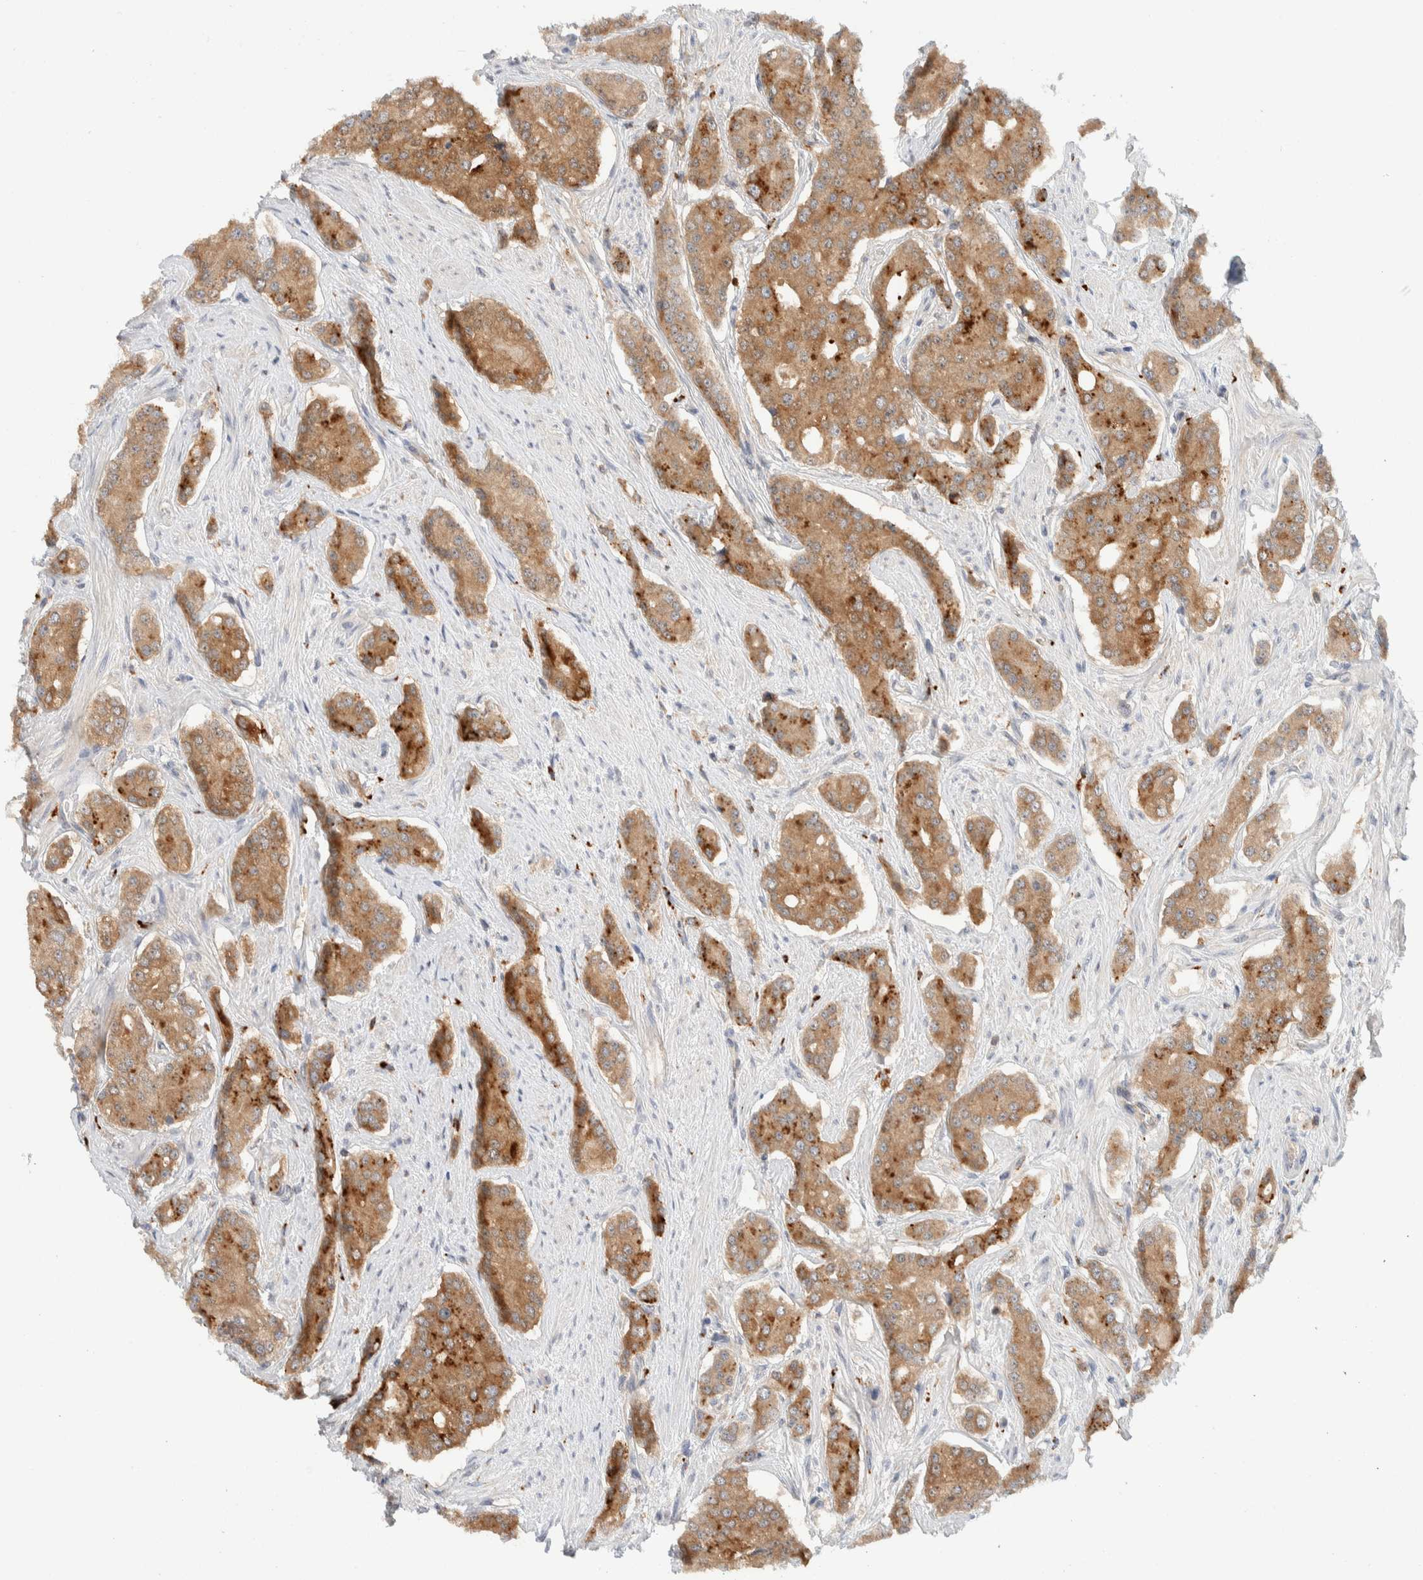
{"staining": {"intensity": "strong", "quantity": ">75%", "location": "cytoplasmic/membranous"}, "tissue": "prostate cancer", "cell_type": "Tumor cells", "image_type": "cancer", "snomed": [{"axis": "morphology", "description": "Adenocarcinoma, High grade"}, {"axis": "topography", "description": "Prostate"}], "caption": "Immunohistochemistry staining of prostate cancer, which demonstrates high levels of strong cytoplasmic/membranous expression in about >75% of tumor cells indicating strong cytoplasmic/membranous protein positivity. The staining was performed using DAB (brown) for protein detection and nuclei were counterstained in hematoxylin (blue).", "gene": "GCLM", "patient": {"sex": "male", "age": 71}}